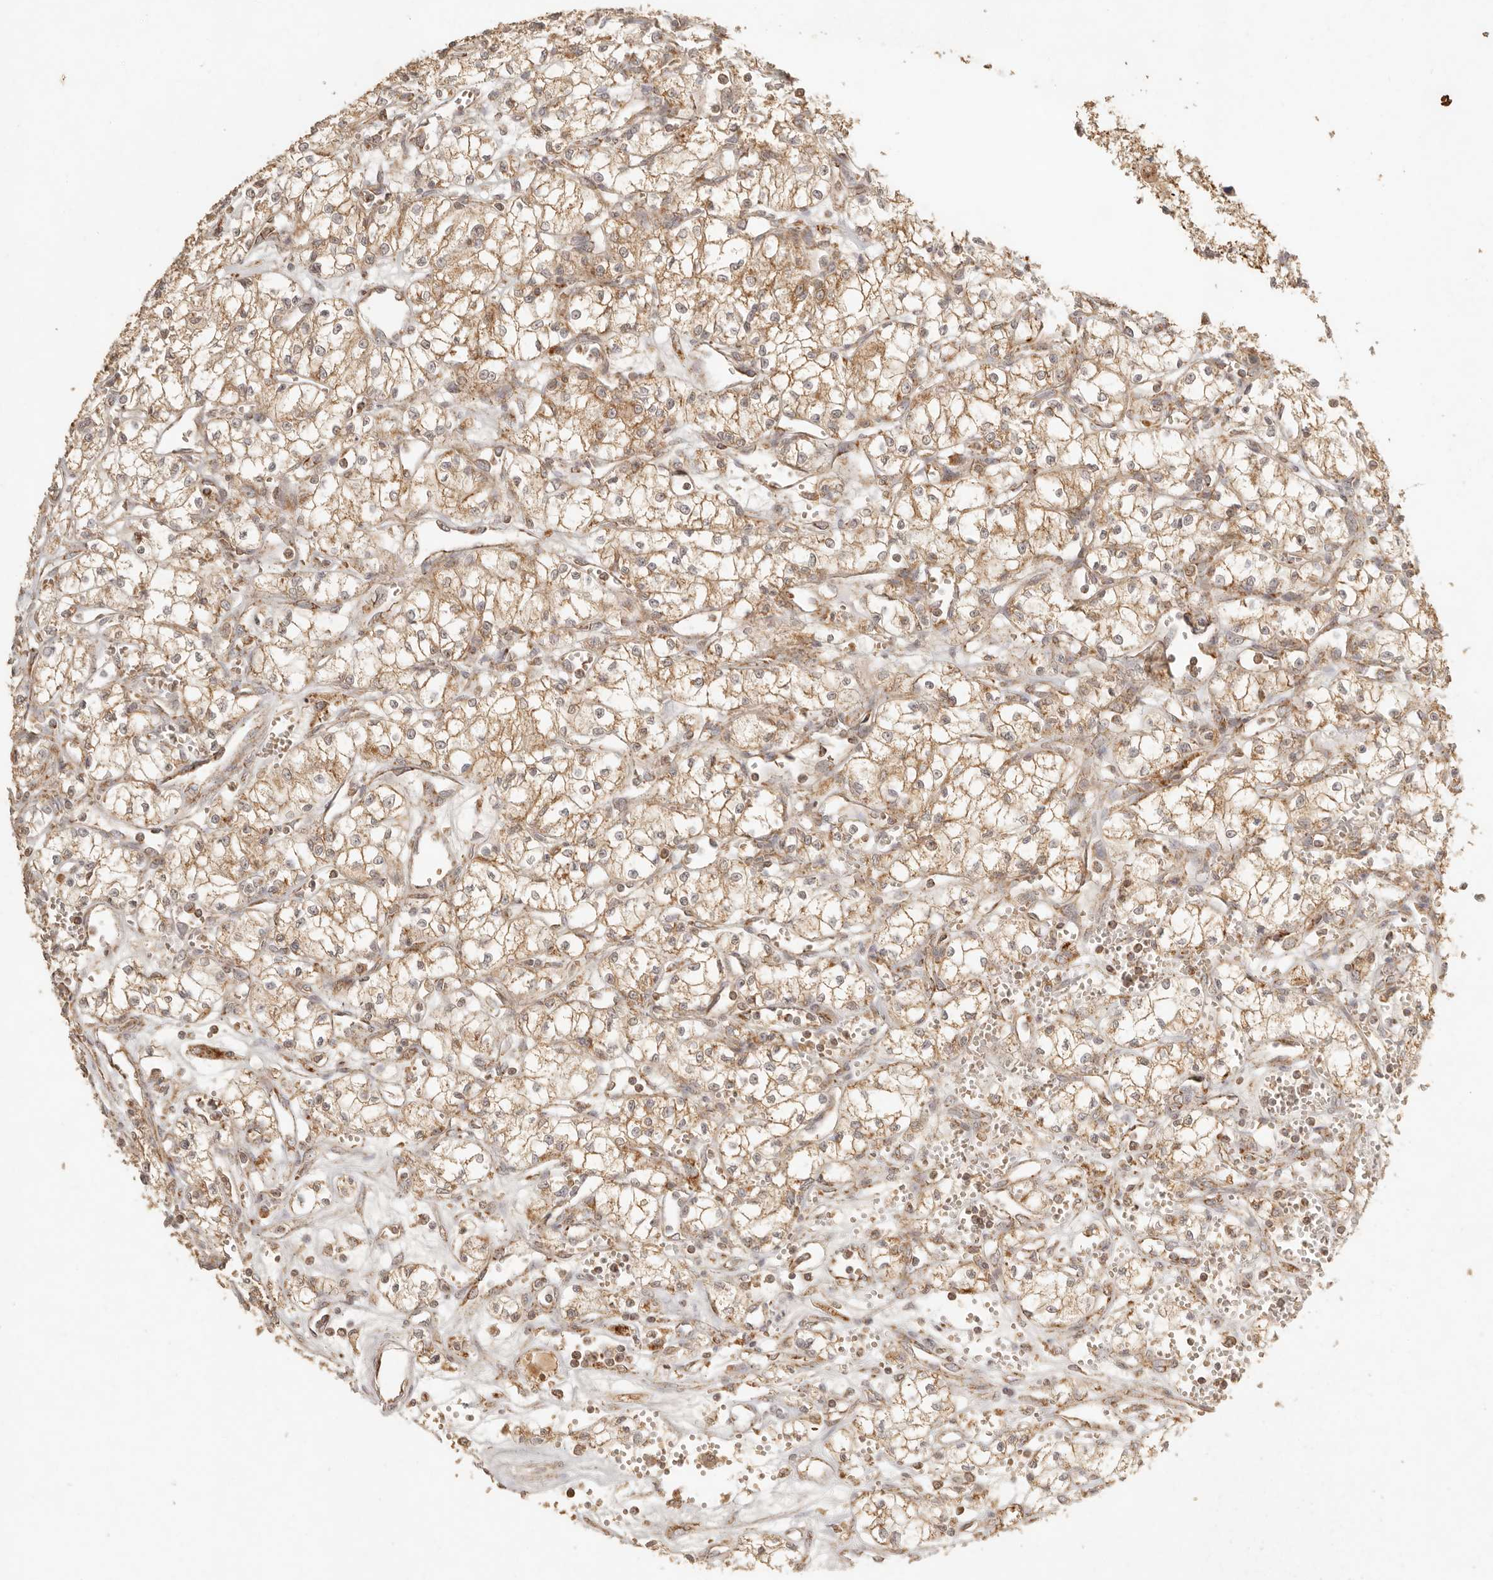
{"staining": {"intensity": "moderate", "quantity": ">75%", "location": "cytoplasmic/membranous"}, "tissue": "renal cancer", "cell_type": "Tumor cells", "image_type": "cancer", "snomed": [{"axis": "morphology", "description": "Adenocarcinoma, NOS"}, {"axis": "topography", "description": "Kidney"}], "caption": "Moderate cytoplasmic/membranous protein expression is appreciated in about >75% of tumor cells in renal cancer (adenocarcinoma).", "gene": "MRPL55", "patient": {"sex": "male", "age": 59}}